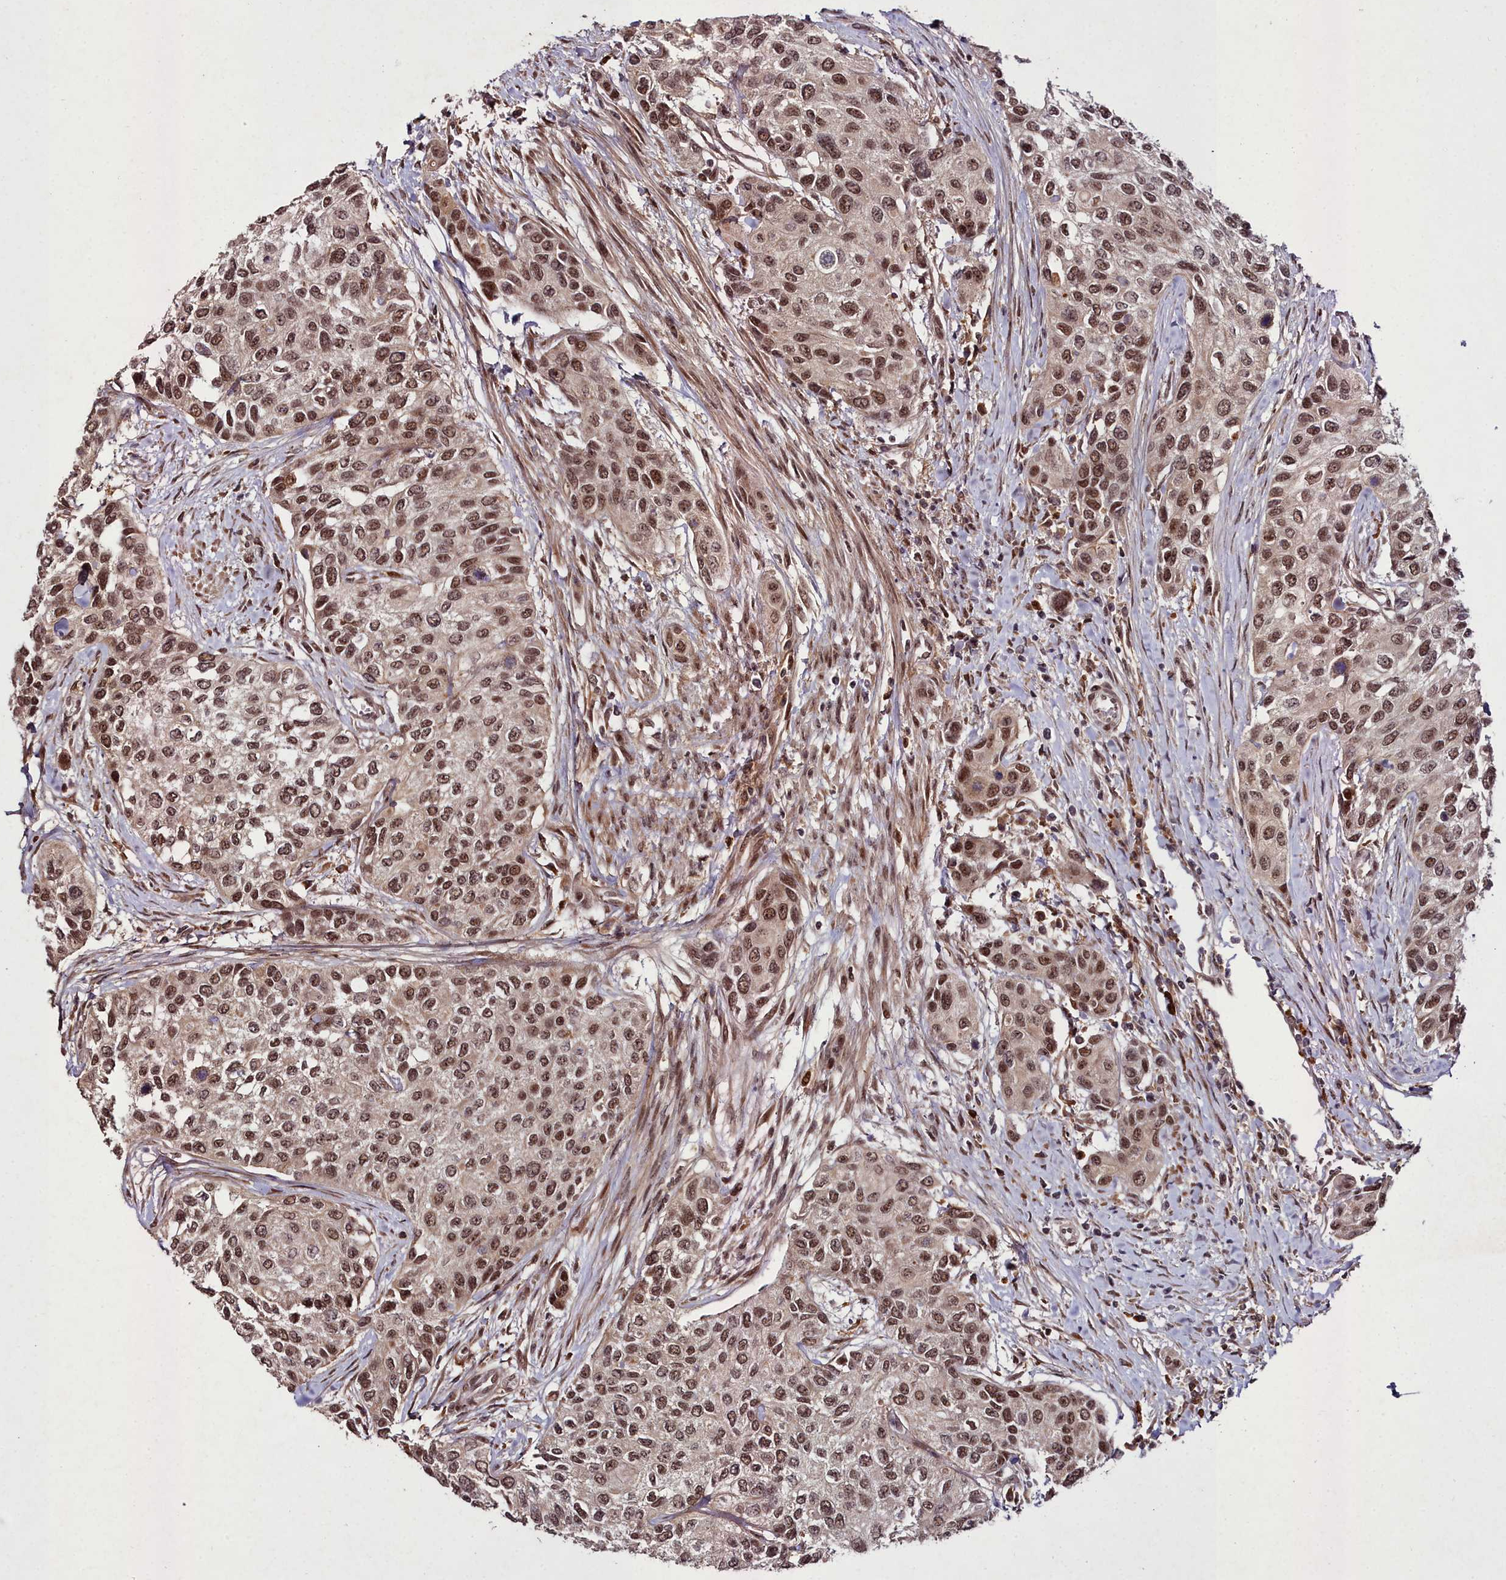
{"staining": {"intensity": "strong", "quantity": ">75%", "location": "nuclear"}, "tissue": "urothelial cancer", "cell_type": "Tumor cells", "image_type": "cancer", "snomed": [{"axis": "morphology", "description": "Normal tissue, NOS"}, {"axis": "morphology", "description": "Urothelial carcinoma, High grade"}, {"axis": "topography", "description": "Vascular tissue"}, {"axis": "topography", "description": "Urinary bladder"}], "caption": "Urothelial cancer tissue shows strong nuclear positivity in about >75% of tumor cells", "gene": "CXXC1", "patient": {"sex": "female", "age": 56}}